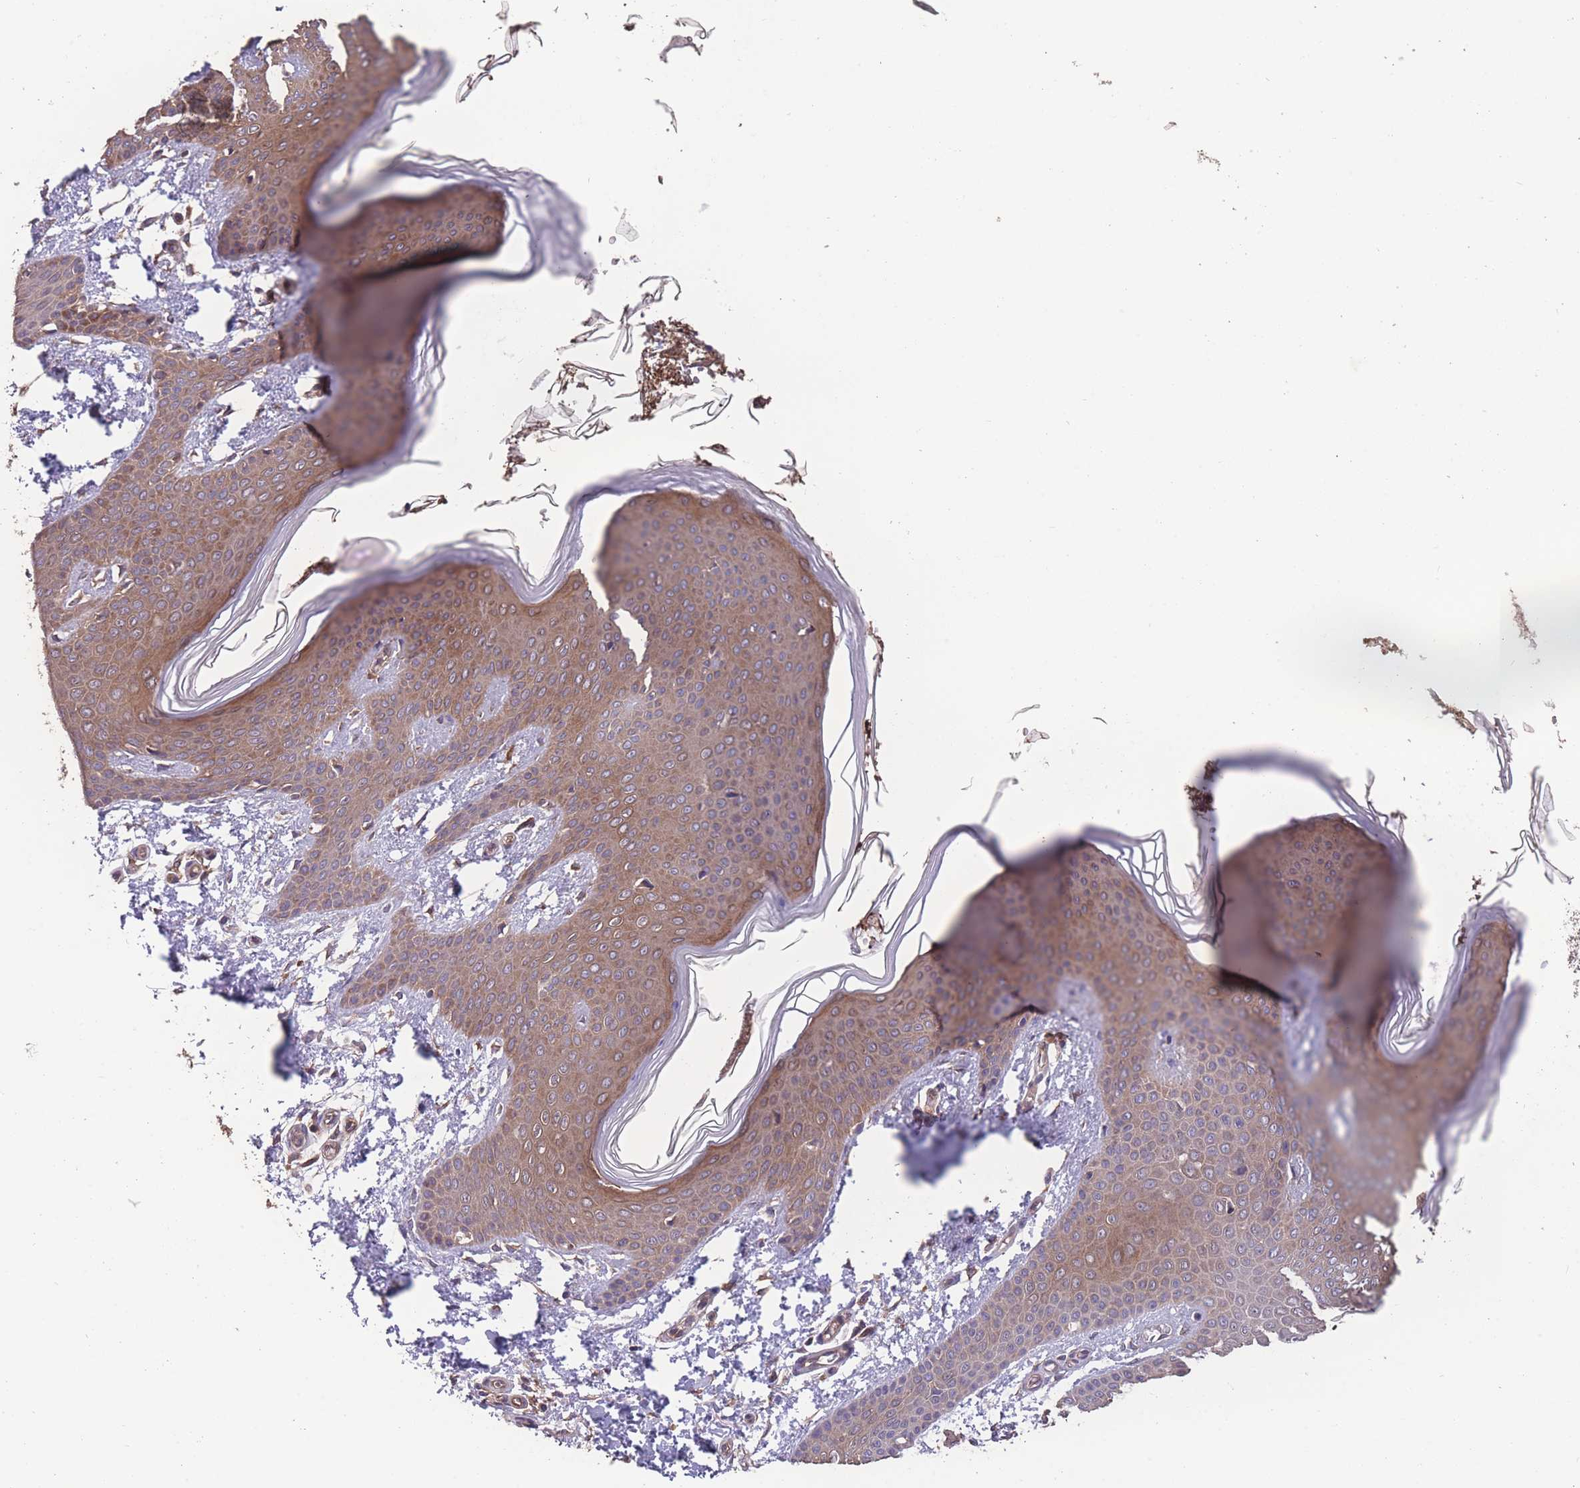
{"staining": {"intensity": "moderate", "quantity": ">75%", "location": "cytoplasmic/membranous"}, "tissue": "skin", "cell_type": "Fibroblasts", "image_type": "normal", "snomed": [{"axis": "morphology", "description": "Normal tissue, NOS"}, {"axis": "topography", "description": "Skin"}], "caption": "Skin stained for a protein demonstrates moderate cytoplasmic/membranous positivity in fibroblasts. (Brightfield microscopy of DAB IHC at high magnification).", "gene": "ZPR1", "patient": {"sex": "male", "age": 36}}